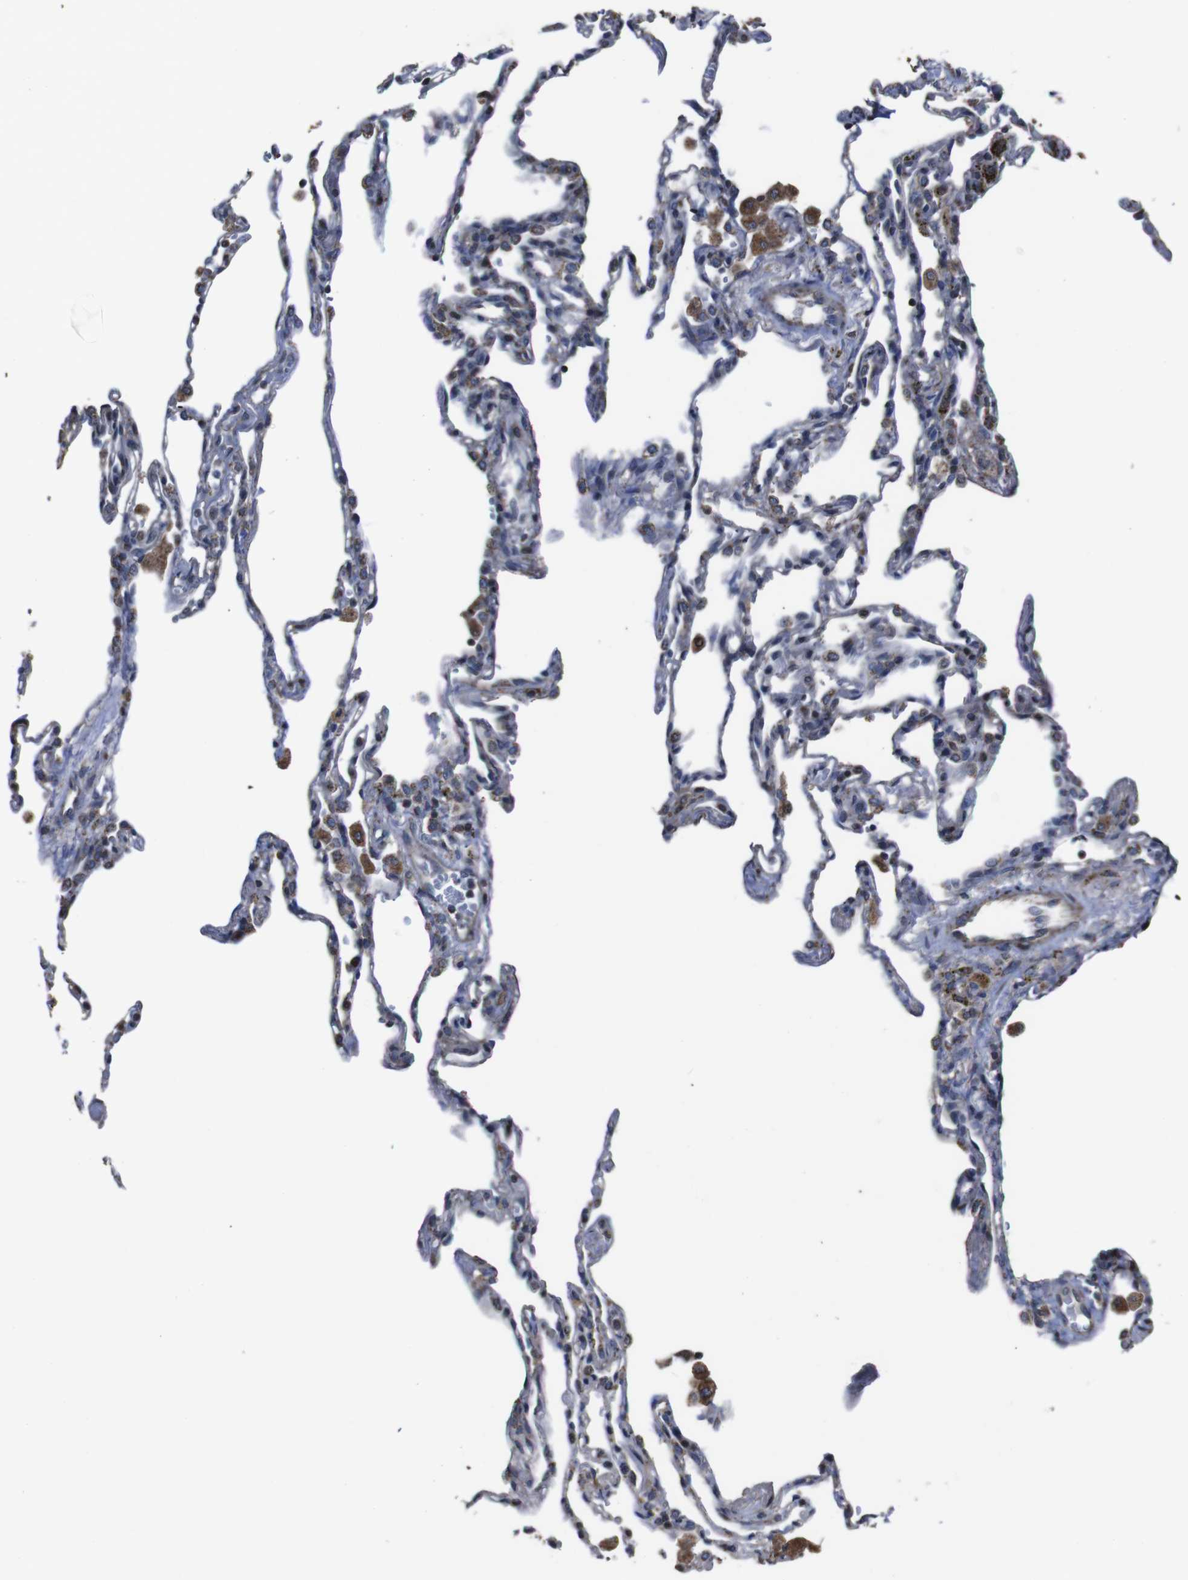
{"staining": {"intensity": "moderate", "quantity": "<25%", "location": "cytoplasmic/membranous"}, "tissue": "lung", "cell_type": "Alveolar cells", "image_type": "normal", "snomed": [{"axis": "morphology", "description": "Normal tissue, NOS"}, {"axis": "topography", "description": "Lung"}], "caption": "Protein analysis of benign lung demonstrates moderate cytoplasmic/membranous positivity in about <25% of alveolar cells.", "gene": "SNN", "patient": {"sex": "male", "age": 59}}